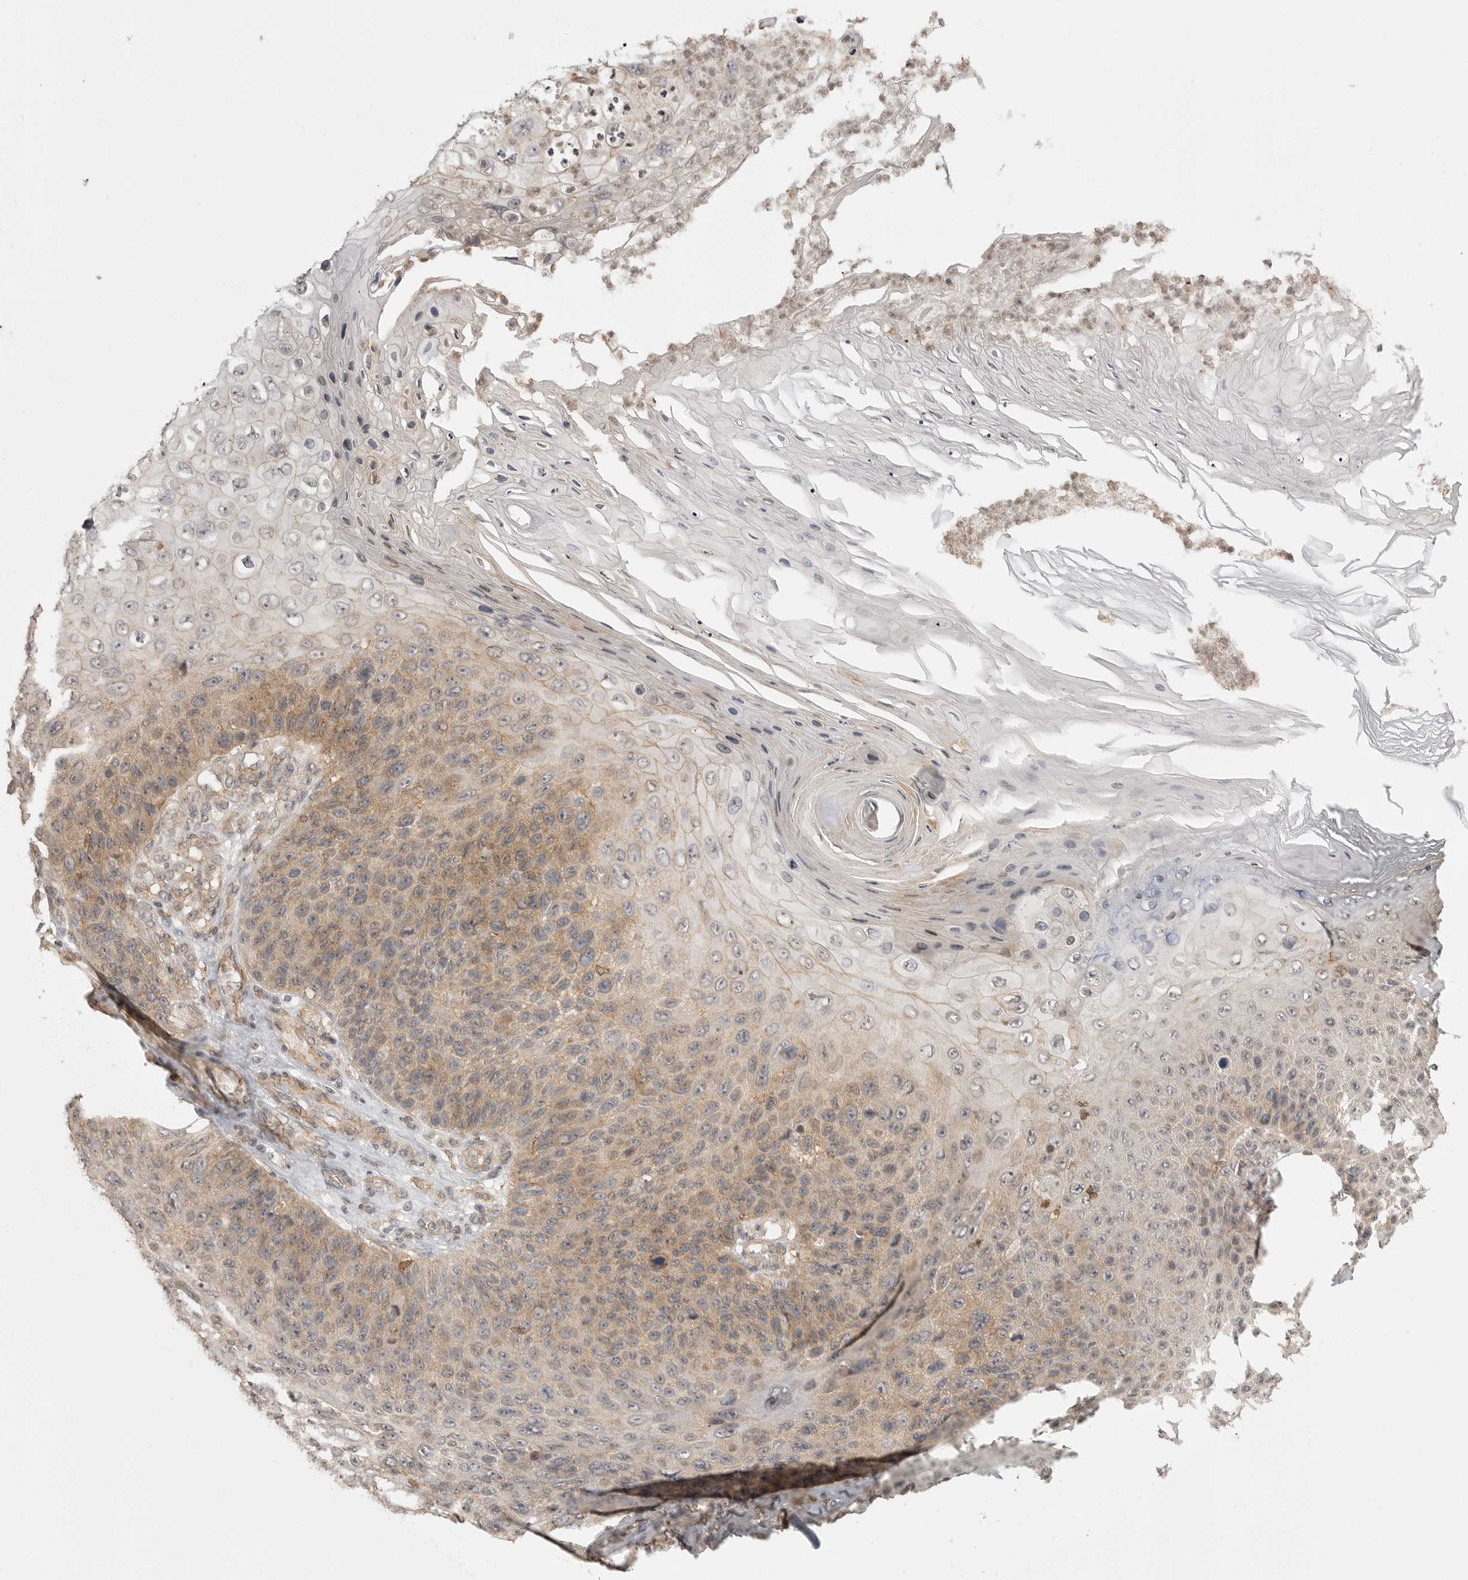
{"staining": {"intensity": "moderate", "quantity": "25%-75%", "location": "cytoplasmic/membranous"}, "tissue": "skin cancer", "cell_type": "Tumor cells", "image_type": "cancer", "snomed": [{"axis": "morphology", "description": "Squamous cell carcinoma, NOS"}, {"axis": "topography", "description": "Skin"}], "caption": "Immunohistochemical staining of human squamous cell carcinoma (skin) reveals moderate cytoplasmic/membranous protein staining in about 25%-75% of tumor cells.", "gene": "GPC2", "patient": {"sex": "female", "age": 88}}